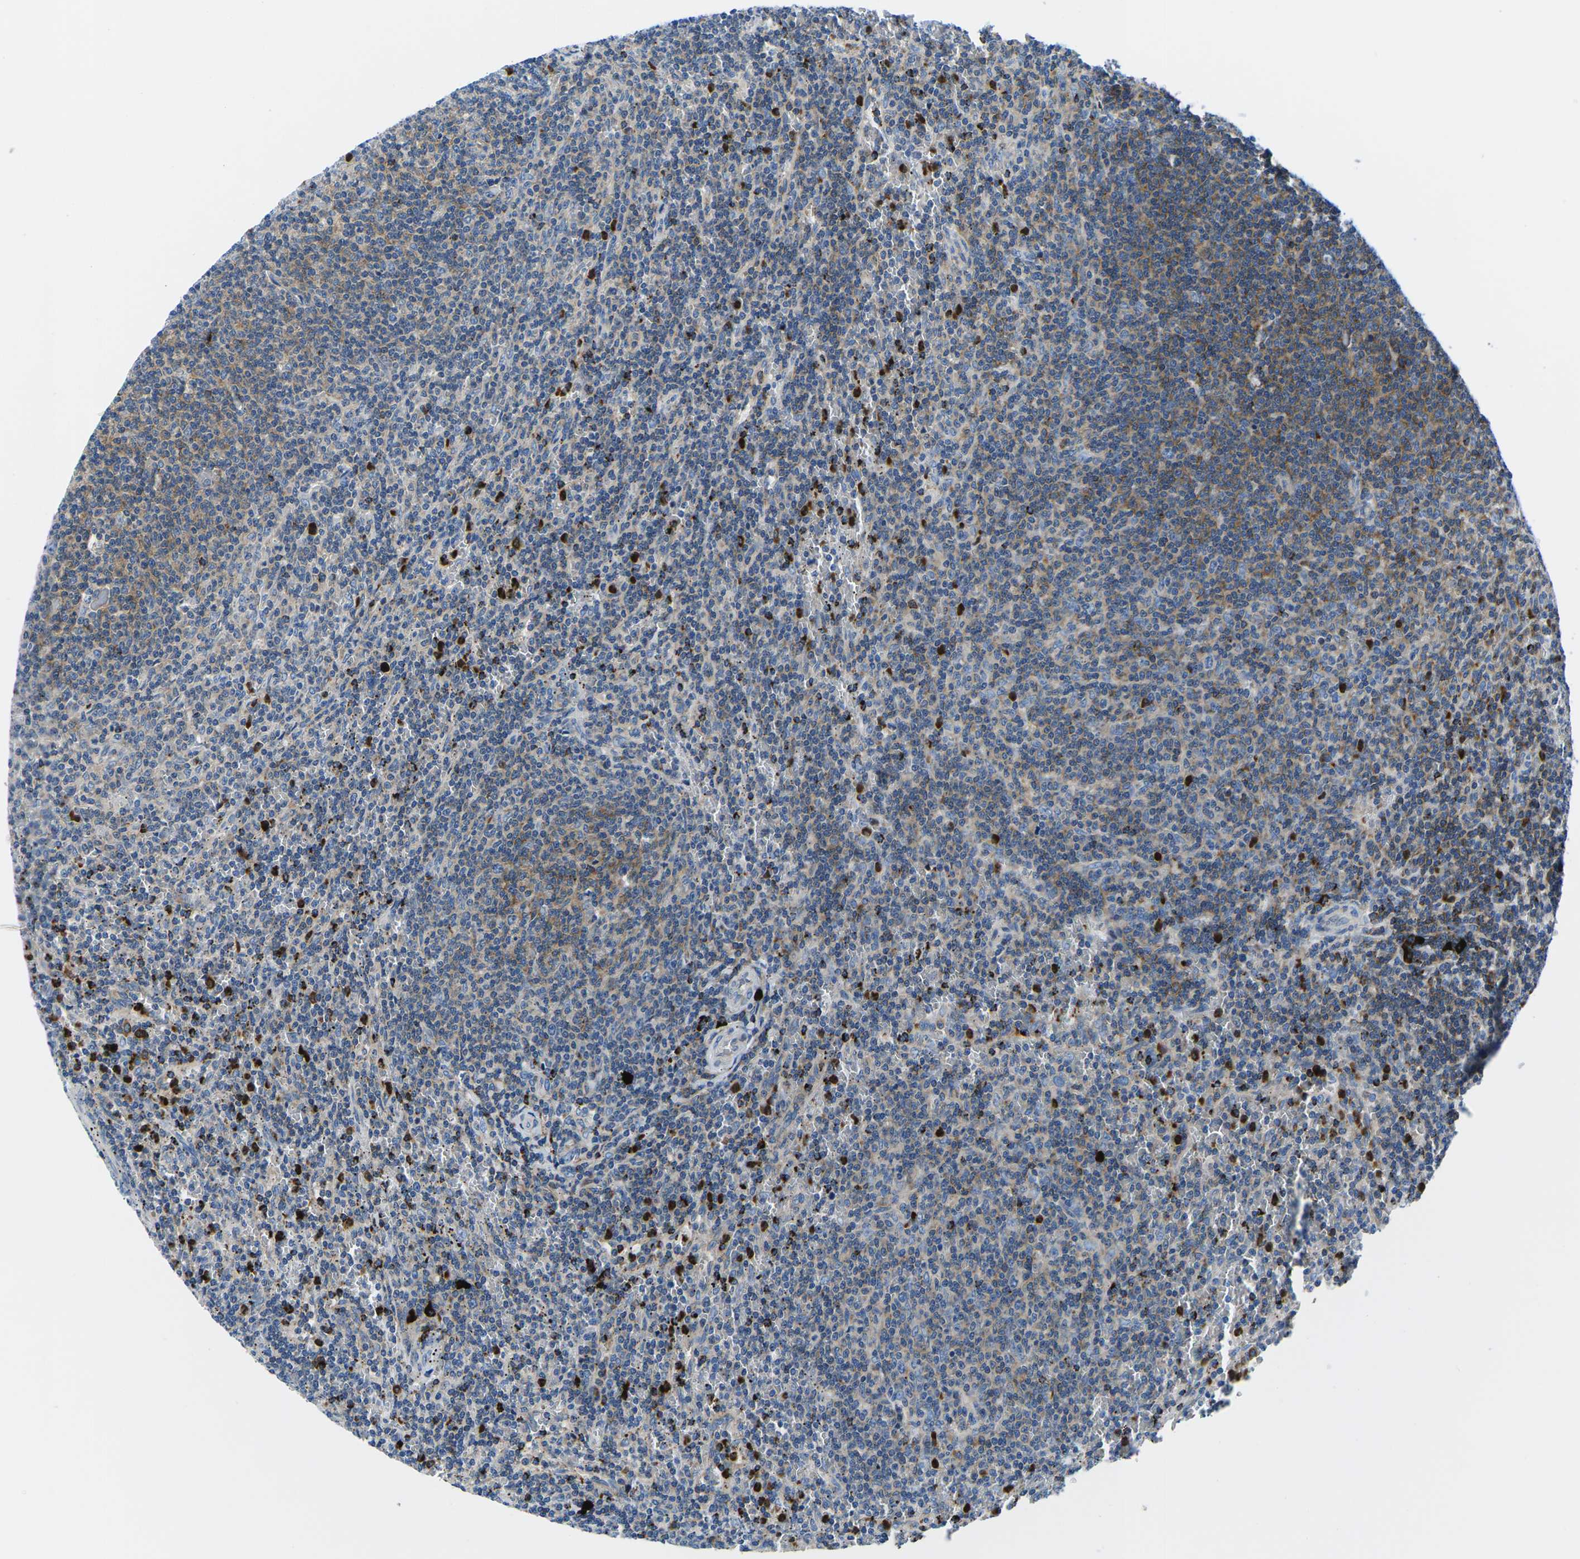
{"staining": {"intensity": "moderate", "quantity": "<25%", "location": "cytoplasmic/membranous"}, "tissue": "lymphoma", "cell_type": "Tumor cells", "image_type": "cancer", "snomed": [{"axis": "morphology", "description": "Malignant lymphoma, non-Hodgkin's type, Low grade"}, {"axis": "topography", "description": "Spleen"}], "caption": "Moderate cytoplasmic/membranous positivity for a protein is identified in about <25% of tumor cells of lymphoma using IHC.", "gene": "MC4R", "patient": {"sex": "female", "age": 50}}